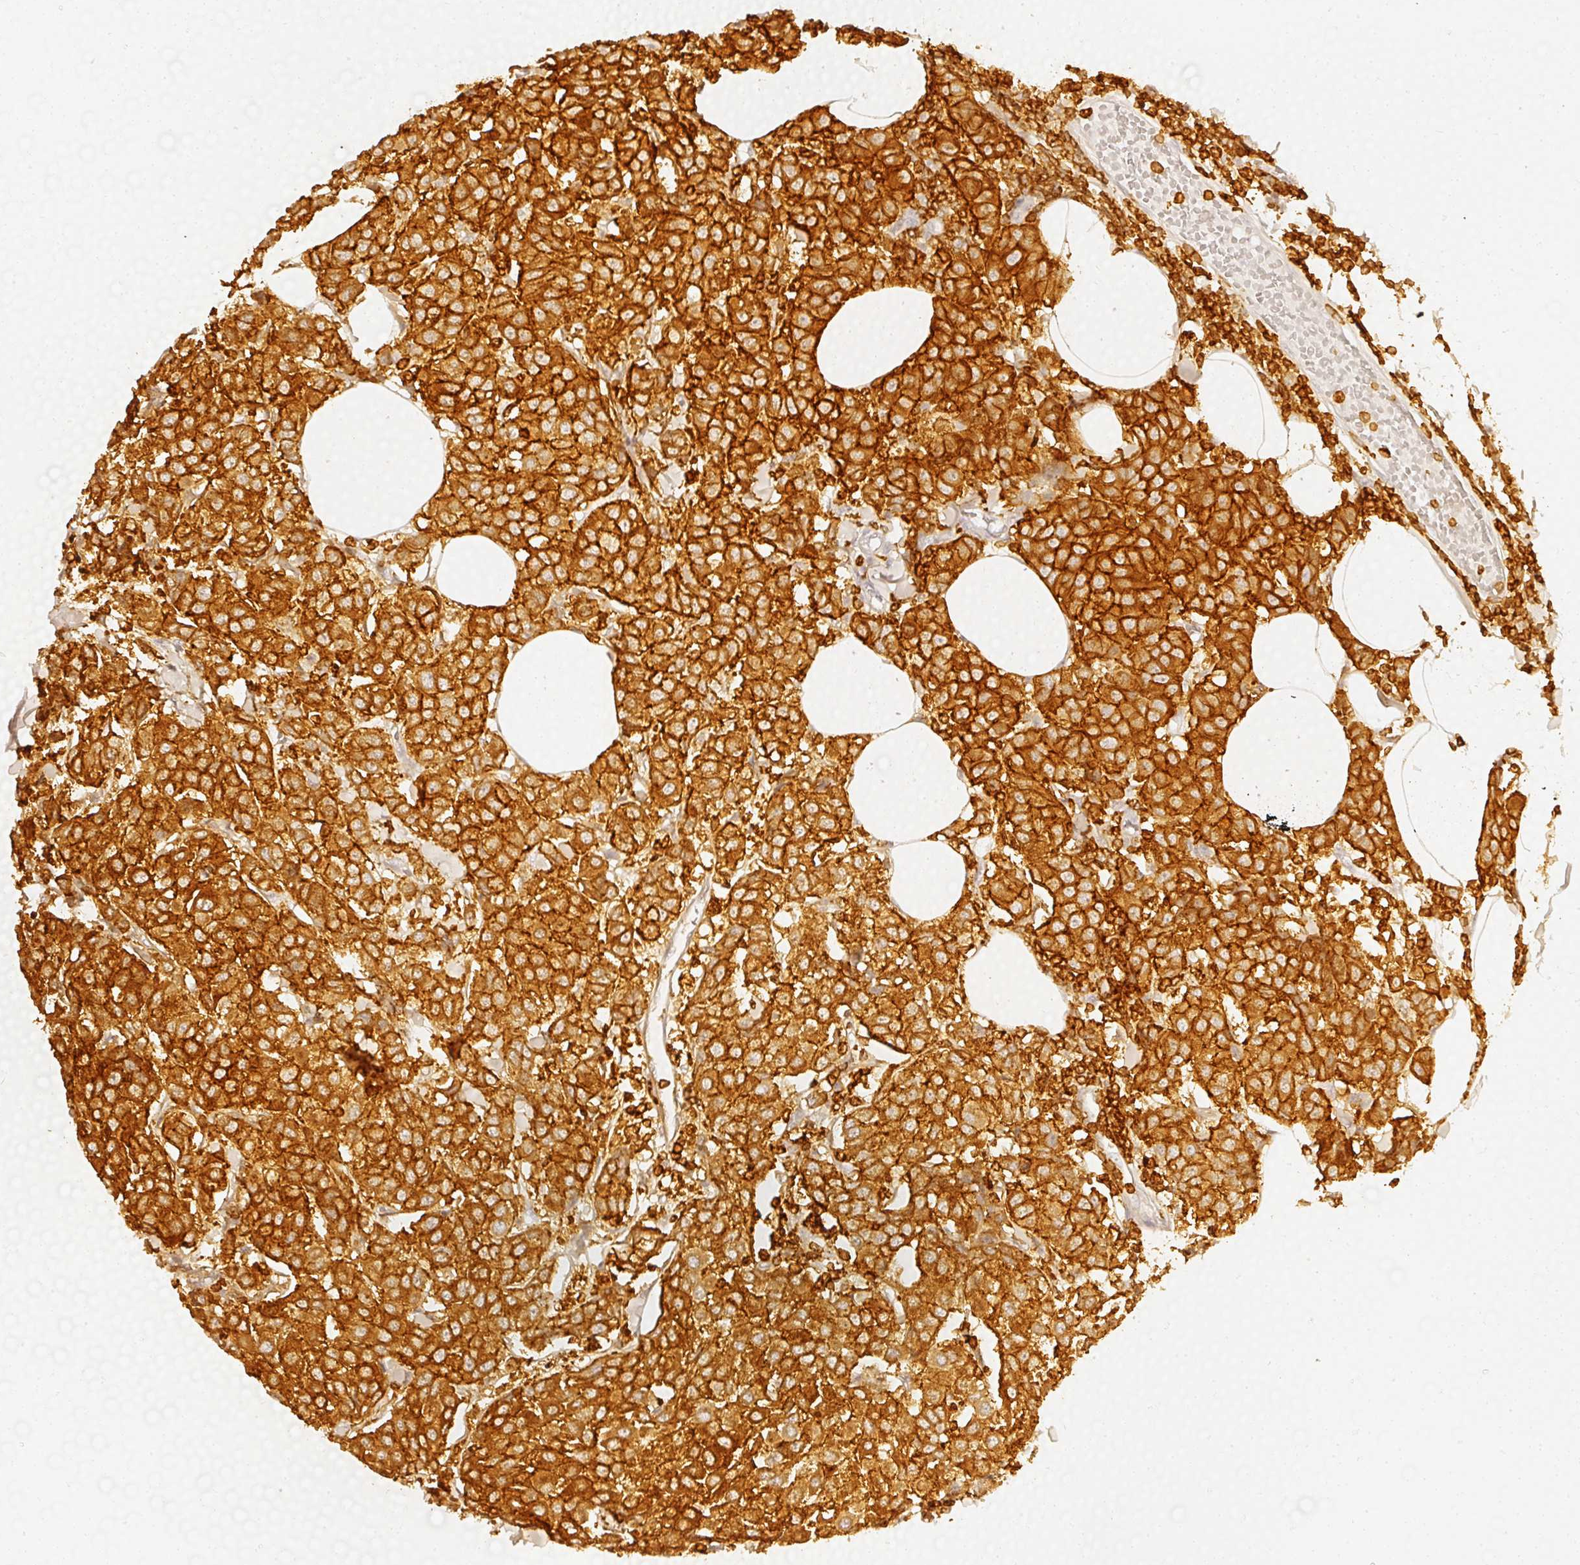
{"staining": {"intensity": "strong", "quantity": ">75%", "location": "cytoplasmic/membranous"}, "tissue": "breast cancer", "cell_type": "Tumor cells", "image_type": "cancer", "snomed": [{"axis": "morphology", "description": "Duct carcinoma"}, {"axis": "topography", "description": "Breast"}], "caption": "Tumor cells display strong cytoplasmic/membranous expression in approximately >75% of cells in infiltrating ductal carcinoma (breast). The staining was performed using DAB (3,3'-diaminobenzidine), with brown indicating positive protein expression. Nuclei are stained blue with hematoxylin.", "gene": "EVL", "patient": {"sex": "female", "age": 55}}